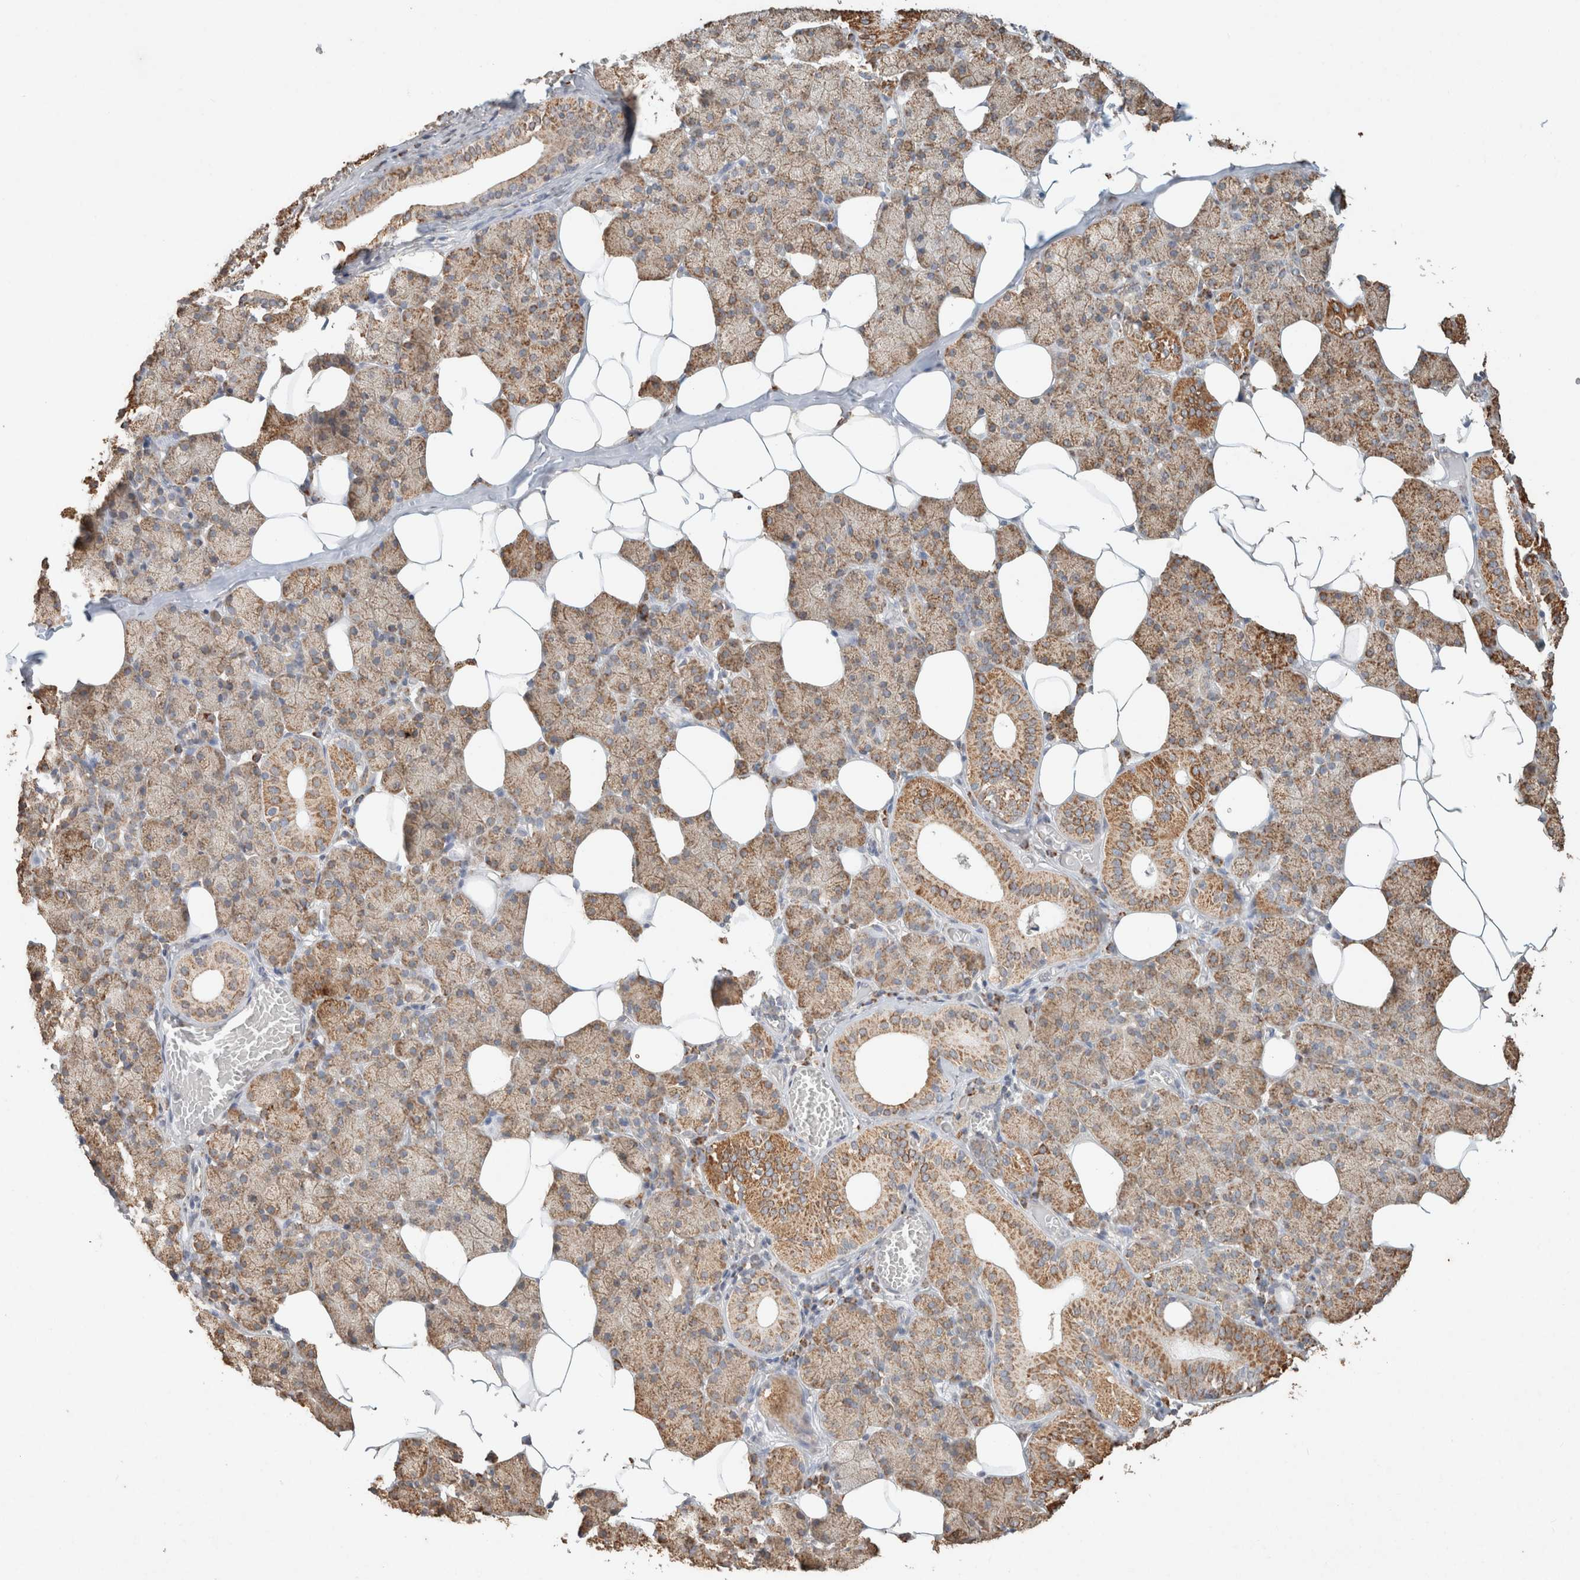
{"staining": {"intensity": "moderate", "quantity": ">75%", "location": "cytoplasmic/membranous"}, "tissue": "salivary gland", "cell_type": "Glandular cells", "image_type": "normal", "snomed": [{"axis": "morphology", "description": "Normal tissue, NOS"}, {"axis": "topography", "description": "Salivary gland"}], "caption": "Salivary gland stained for a protein (brown) demonstrates moderate cytoplasmic/membranous positive positivity in about >75% of glandular cells.", "gene": "SDC2", "patient": {"sex": "female", "age": 33}}